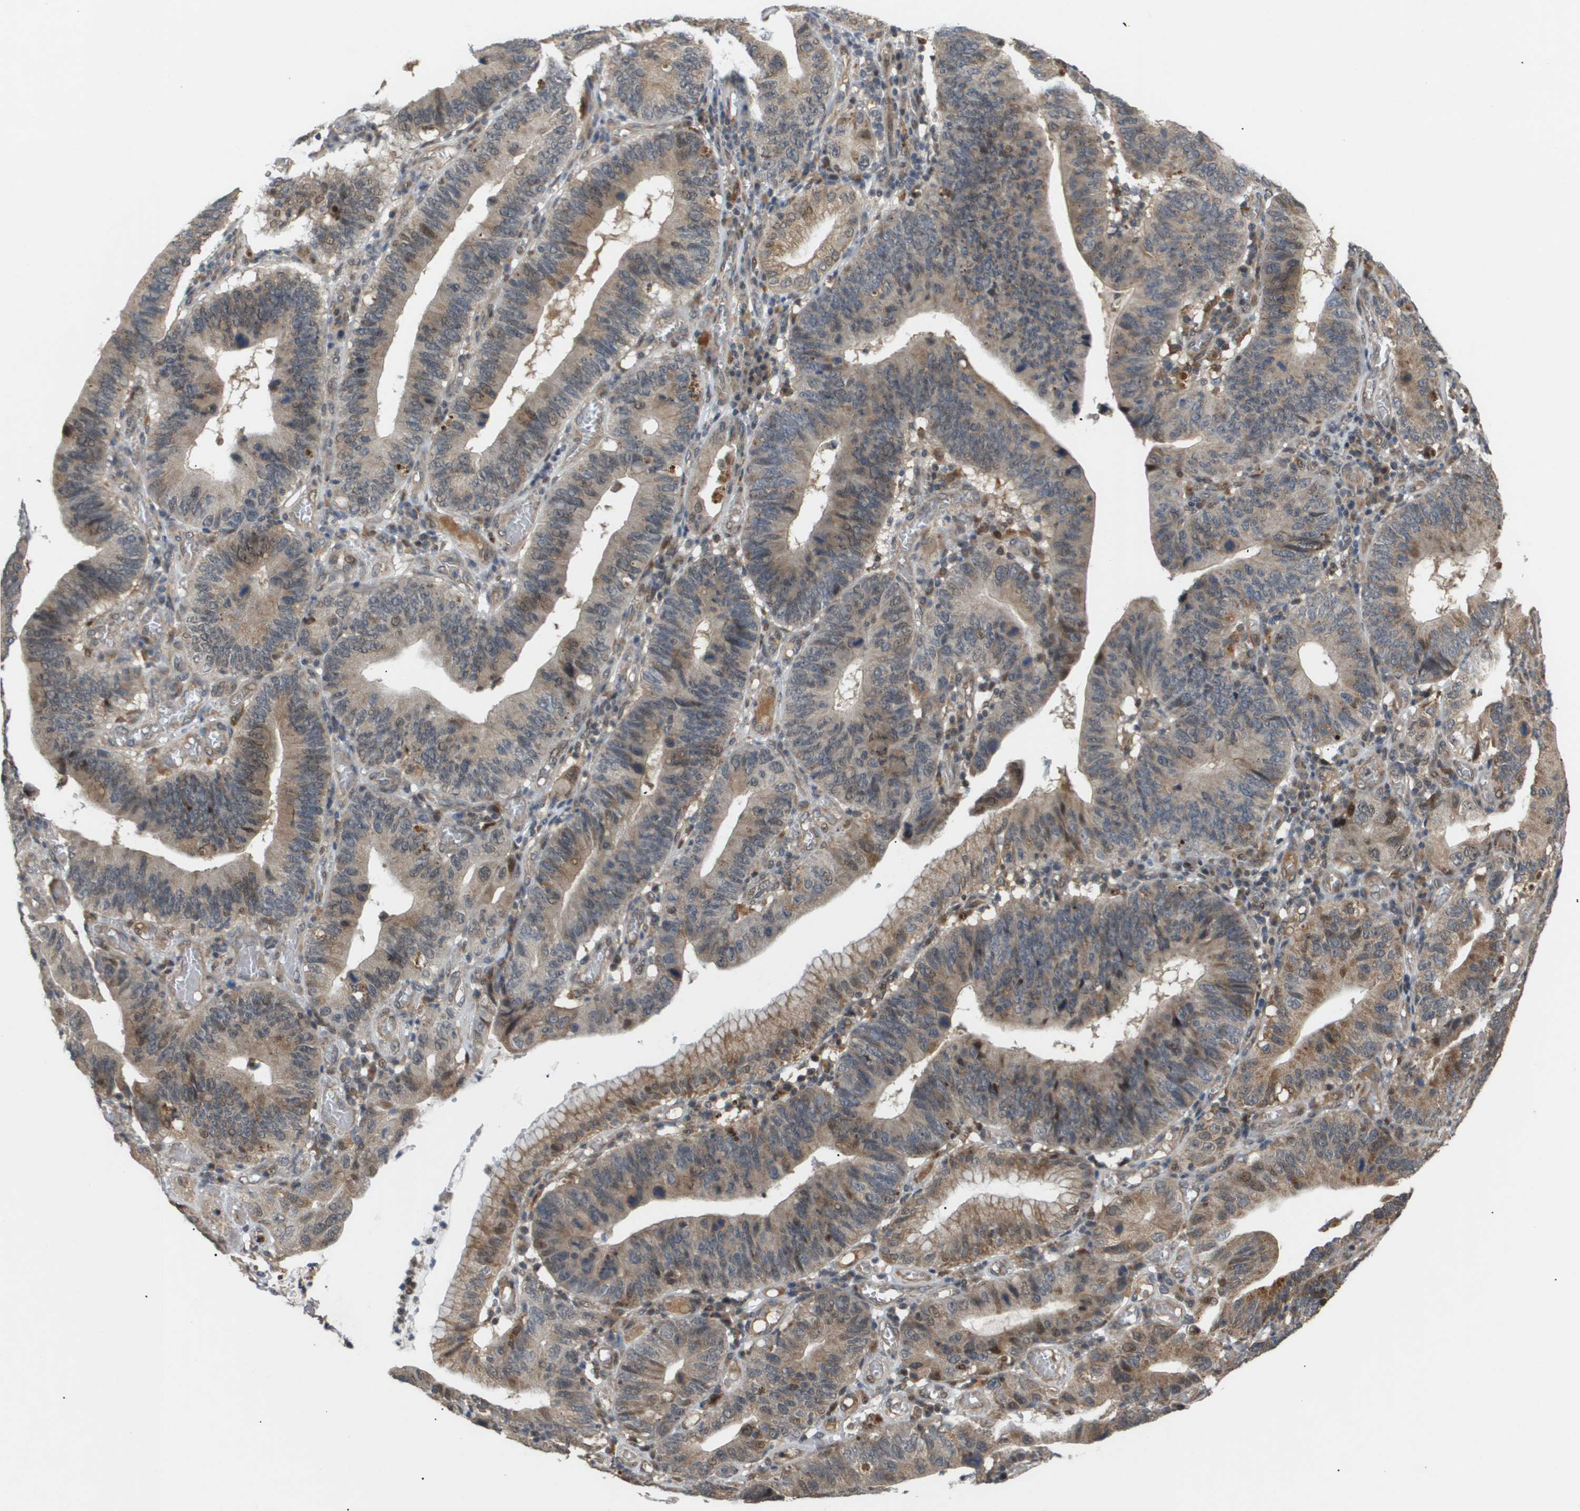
{"staining": {"intensity": "moderate", "quantity": "<25%", "location": "cytoplasmic/membranous"}, "tissue": "stomach cancer", "cell_type": "Tumor cells", "image_type": "cancer", "snomed": [{"axis": "morphology", "description": "Adenocarcinoma, NOS"}, {"axis": "topography", "description": "Stomach"}, {"axis": "topography", "description": "Gastric cardia"}], "caption": "The photomicrograph shows staining of stomach adenocarcinoma, revealing moderate cytoplasmic/membranous protein positivity (brown color) within tumor cells.", "gene": "PDGFB", "patient": {"sex": "male", "age": 59}}